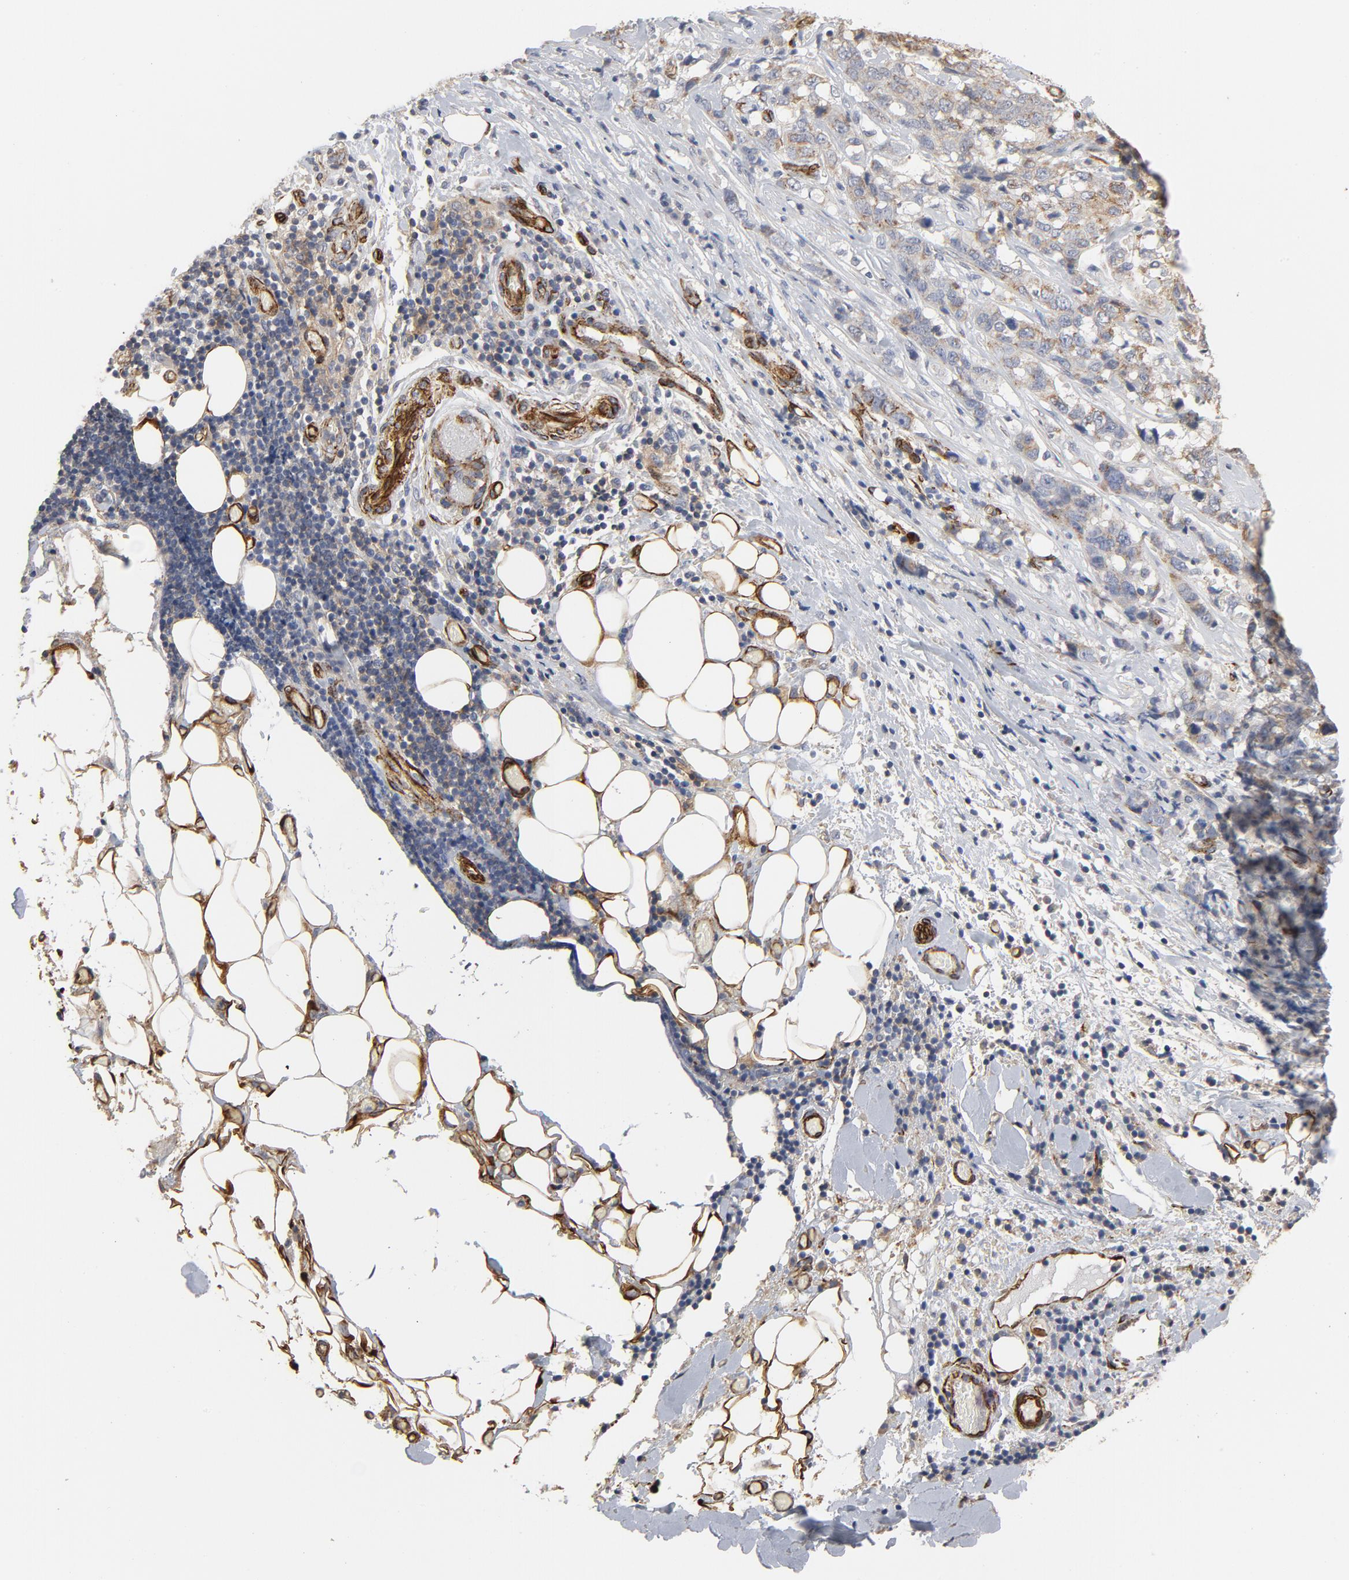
{"staining": {"intensity": "weak", "quantity": ">75%", "location": "cytoplasmic/membranous"}, "tissue": "stomach cancer", "cell_type": "Tumor cells", "image_type": "cancer", "snomed": [{"axis": "morphology", "description": "Adenocarcinoma, NOS"}, {"axis": "topography", "description": "Stomach"}], "caption": "The image shows immunohistochemical staining of stomach cancer. There is weak cytoplasmic/membranous staining is present in approximately >75% of tumor cells.", "gene": "GNG2", "patient": {"sex": "male", "age": 48}}